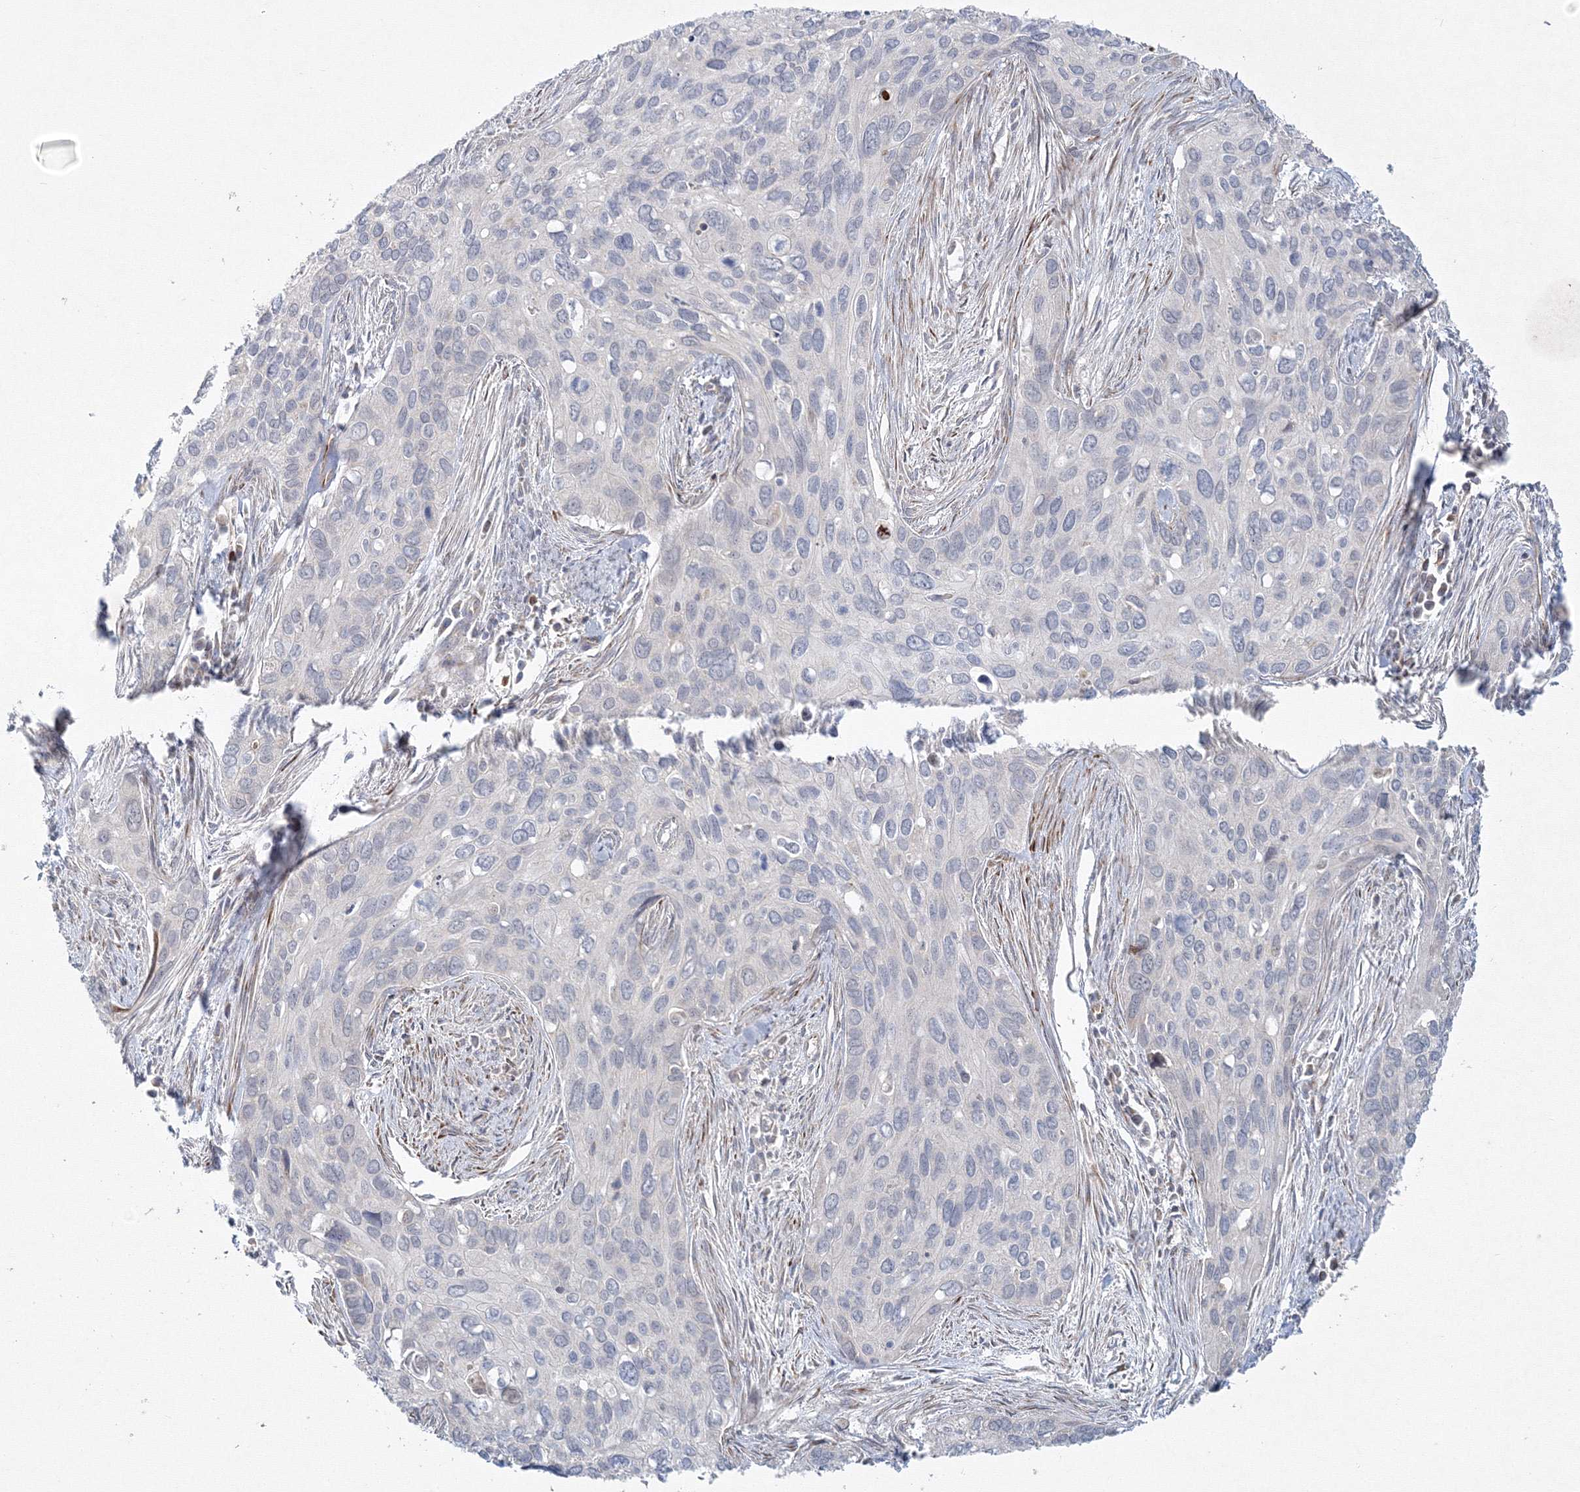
{"staining": {"intensity": "negative", "quantity": "none", "location": "none"}, "tissue": "cervical cancer", "cell_type": "Tumor cells", "image_type": "cancer", "snomed": [{"axis": "morphology", "description": "Squamous cell carcinoma, NOS"}, {"axis": "topography", "description": "Cervix"}], "caption": "Tumor cells are negative for brown protein staining in cervical cancer (squamous cell carcinoma).", "gene": "WDR49", "patient": {"sex": "female", "age": 55}}